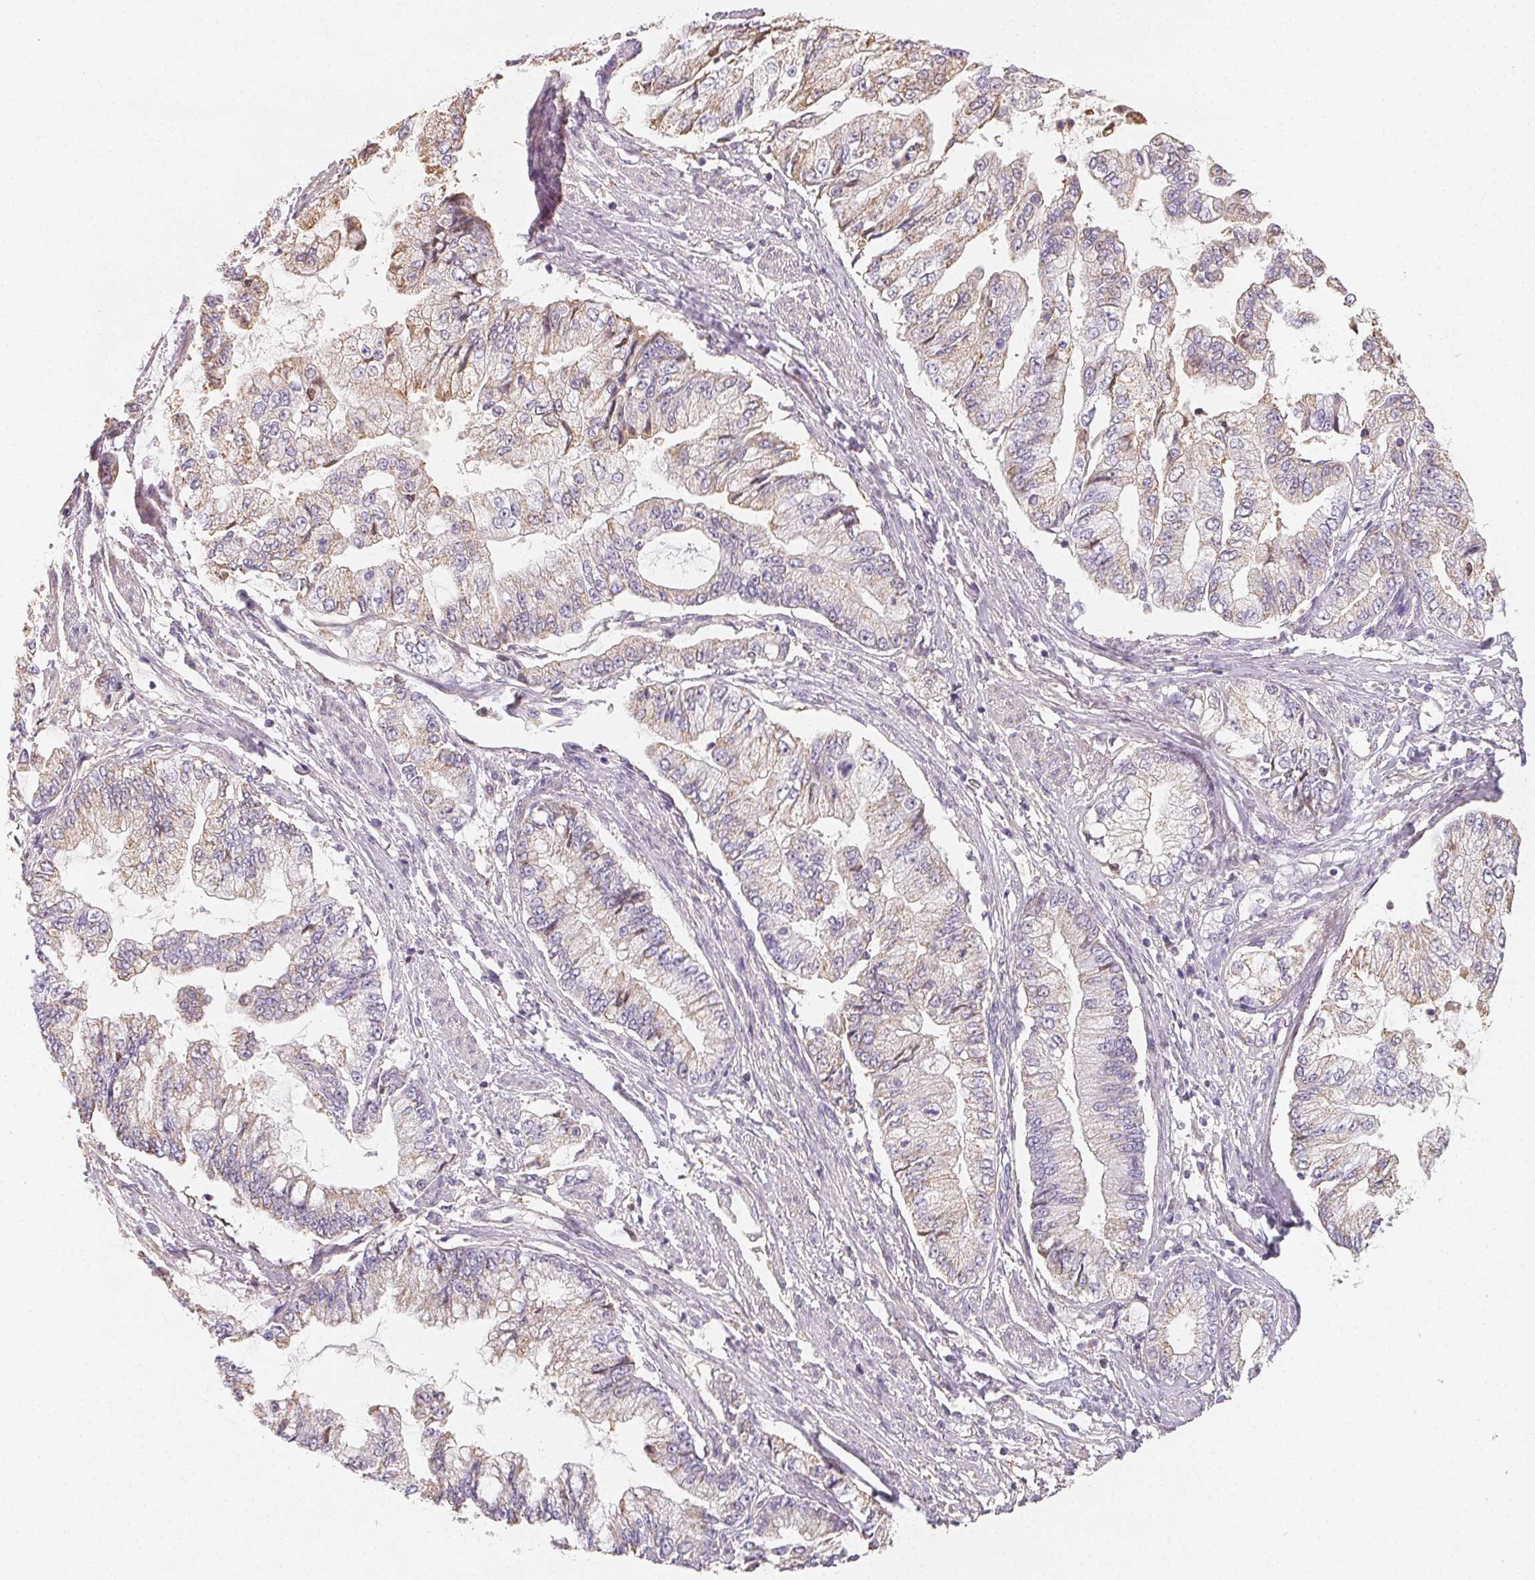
{"staining": {"intensity": "weak", "quantity": "25%-75%", "location": "cytoplasmic/membranous"}, "tissue": "stomach cancer", "cell_type": "Tumor cells", "image_type": "cancer", "snomed": [{"axis": "morphology", "description": "Adenocarcinoma, NOS"}, {"axis": "topography", "description": "Stomach, upper"}], "caption": "Human stomach cancer stained for a protein (brown) reveals weak cytoplasmic/membranous positive expression in approximately 25%-75% of tumor cells.", "gene": "LRRC23", "patient": {"sex": "female", "age": 74}}